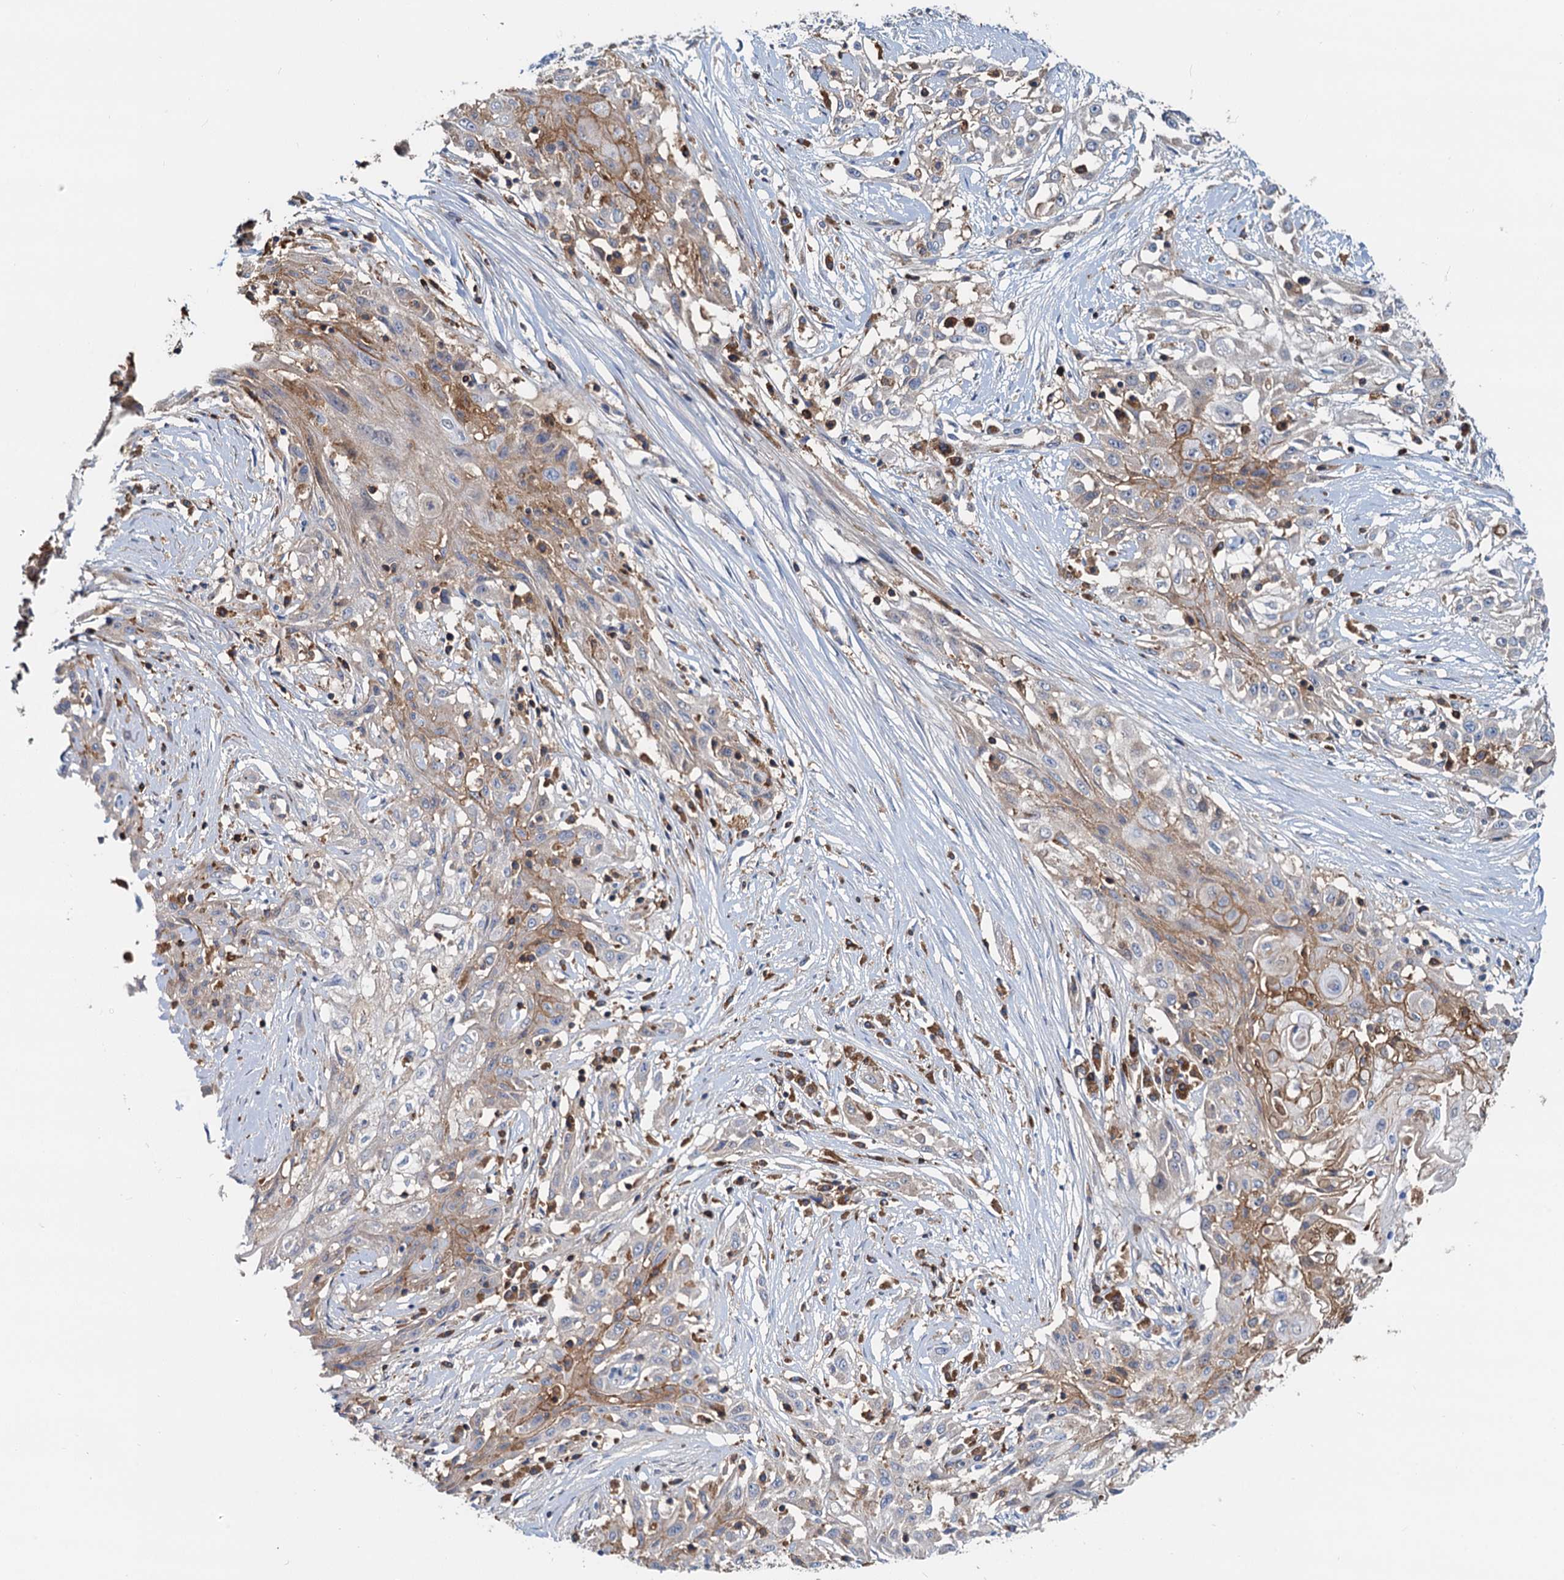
{"staining": {"intensity": "moderate", "quantity": "<25%", "location": "cytoplasmic/membranous"}, "tissue": "skin cancer", "cell_type": "Tumor cells", "image_type": "cancer", "snomed": [{"axis": "morphology", "description": "Squamous cell carcinoma, NOS"}, {"axis": "morphology", "description": "Squamous cell carcinoma, metastatic, NOS"}, {"axis": "topography", "description": "Skin"}, {"axis": "topography", "description": "Lymph node"}], "caption": "About <25% of tumor cells in skin cancer (metastatic squamous cell carcinoma) display moderate cytoplasmic/membranous protein staining as visualized by brown immunohistochemical staining.", "gene": "LNX2", "patient": {"sex": "male", "age": 75}}